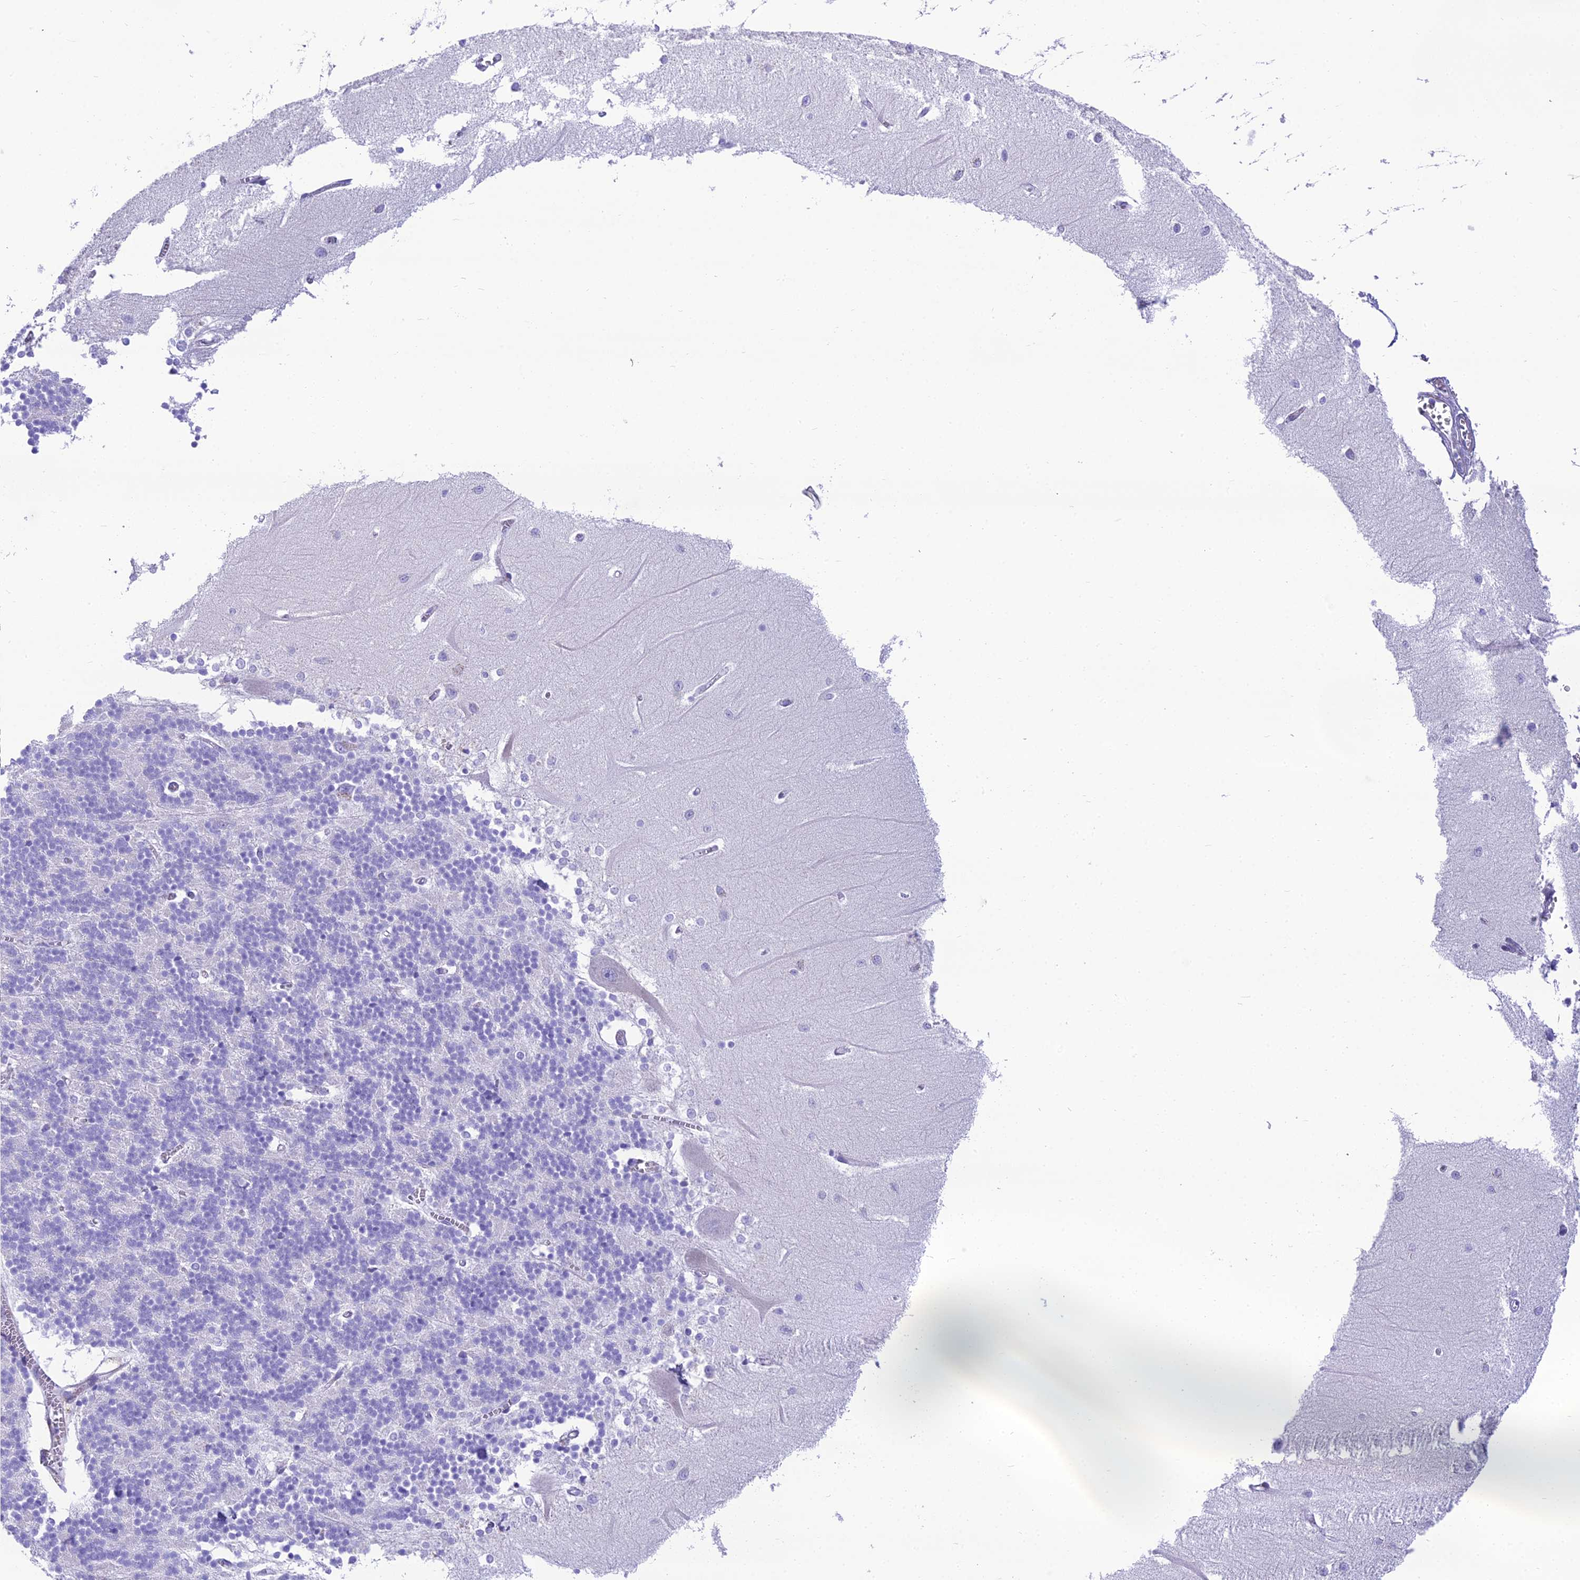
{"staining": {"intensity": "negative", "quantity": "none", "location": "none"}, "tissue": "cerebellum", "cell_type": "Cells in granular layer", "image_type": "normal", "snomed": [{"axis": "morphology", "description": "Normal tissue, NOS"}, {"axis": "topography", "description": "Cerebellum"}], "caption": "Cells in granular layer show no significant staining in unremarkable cerebellum.", "gene": "GFRA1", "patient": {"sex": "male", "age": 37}}